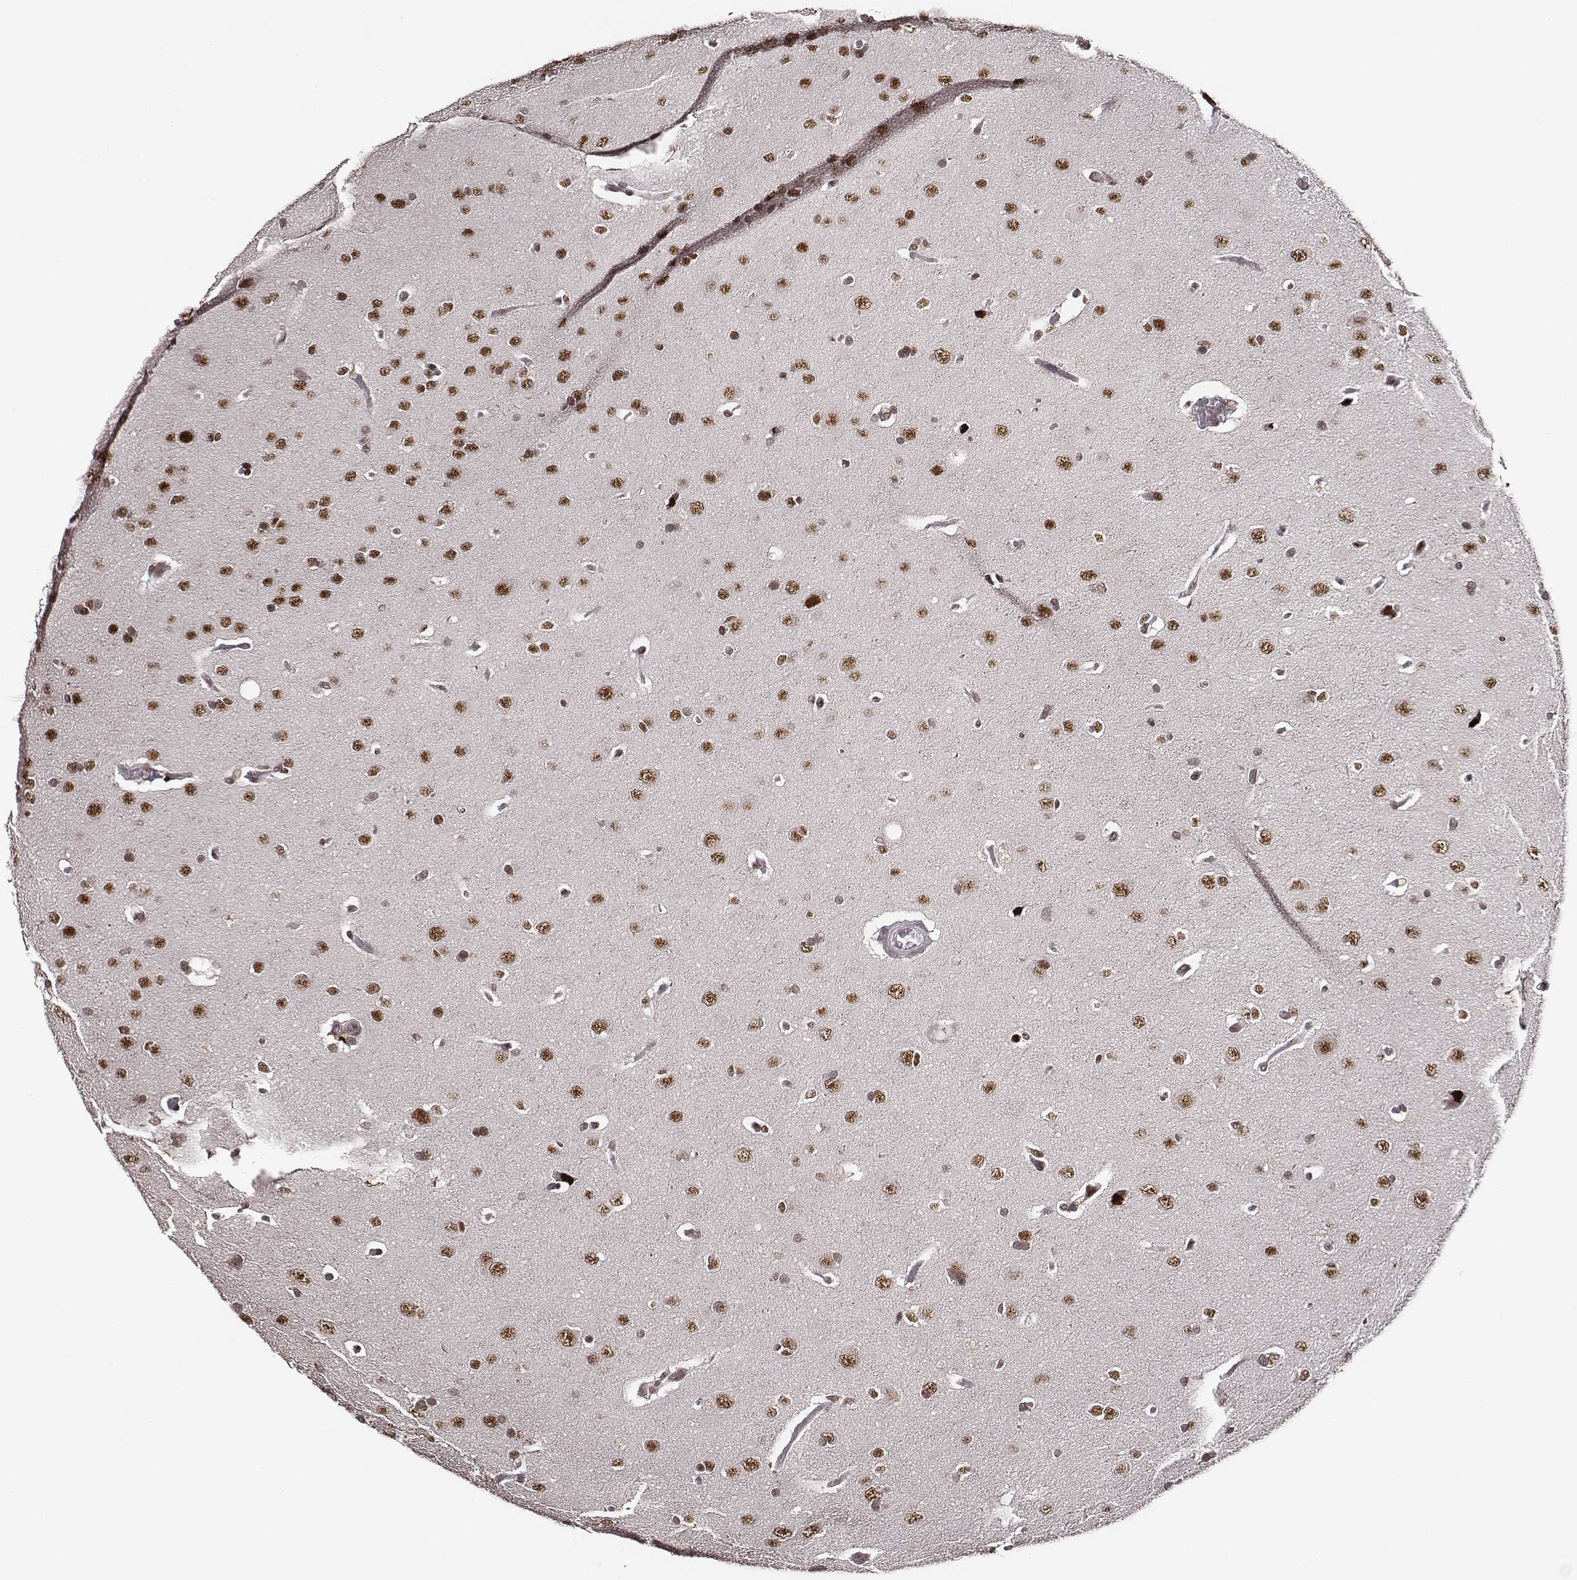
{"staining": {"intensity": "moderate", "quantity": ">75%", "location": "nuclear"}, "tissue": "glioma", "cell_type": "Tumor cells", "image_type": "cancer", "snomed": [{"axis": "morphology", "description": "Glioma, malignant, Low grade"}, {"axis": "topography", "description": "Brain"}], "caption": "Immunohistochemistry image of human glioma stained for a protein (brown), which exhibits medium levels of moderate nuclear staining in approximately >75% of tumor cells.", "gene": "PPARA", "patient": {"sex": "female", "age": 54}}